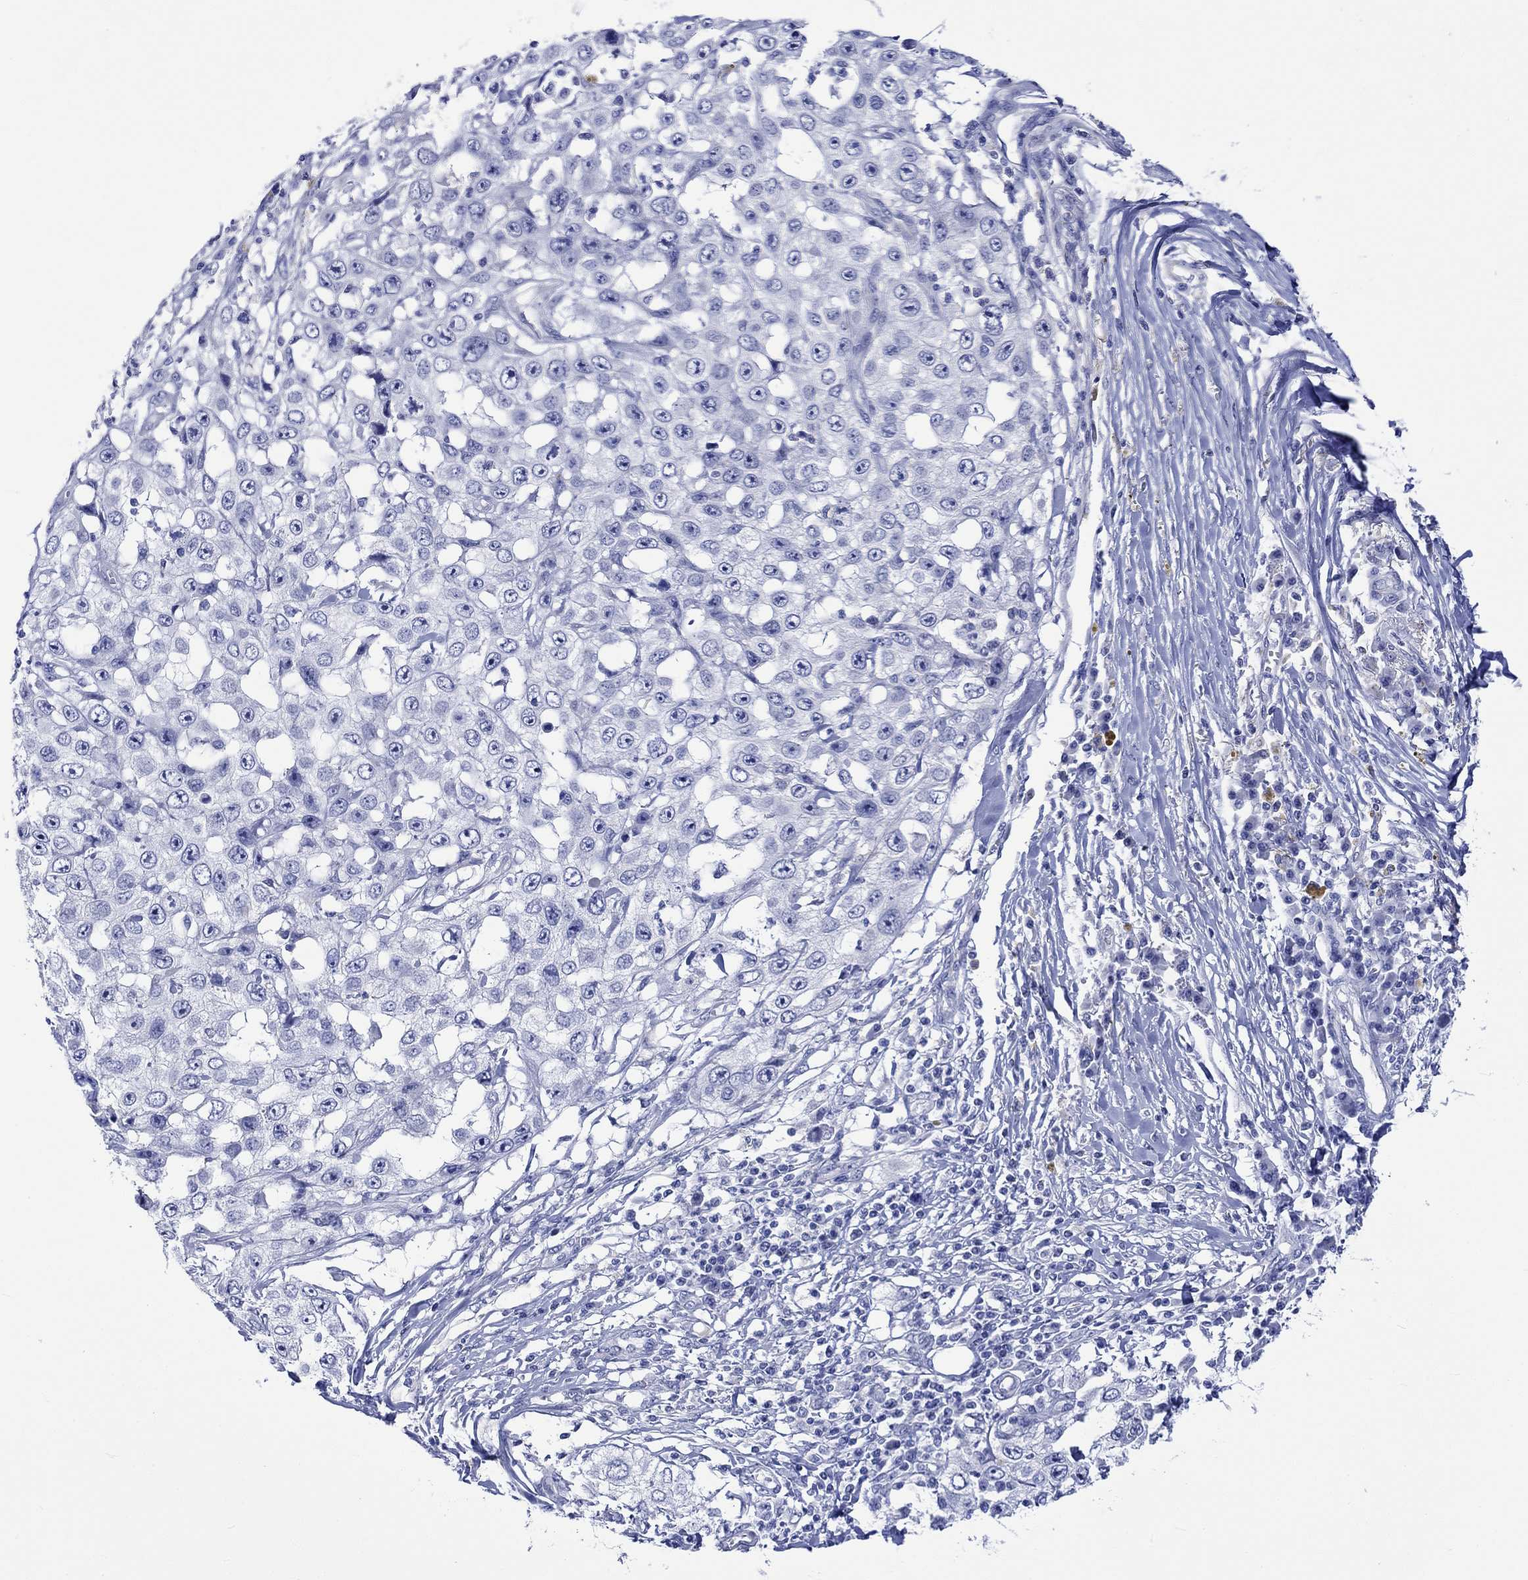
{"staining": {"intensity": "negative", "quantity": "none", "location": "none"}, "tissue": "skin cancer", "cell_type": "Tumor cells", "image_type": "cancer", "snomed": [{"axis": "morphology", "description": "Squamous cell carcinoma, NOS"}, {"axis": "topography", "description": "Skin"}], "caption": "The micrograph demonstrates no staining of tumor cells in skin cancer.", "gene": "HARBI1", "patient": {"sex": "male", "age": 82}}